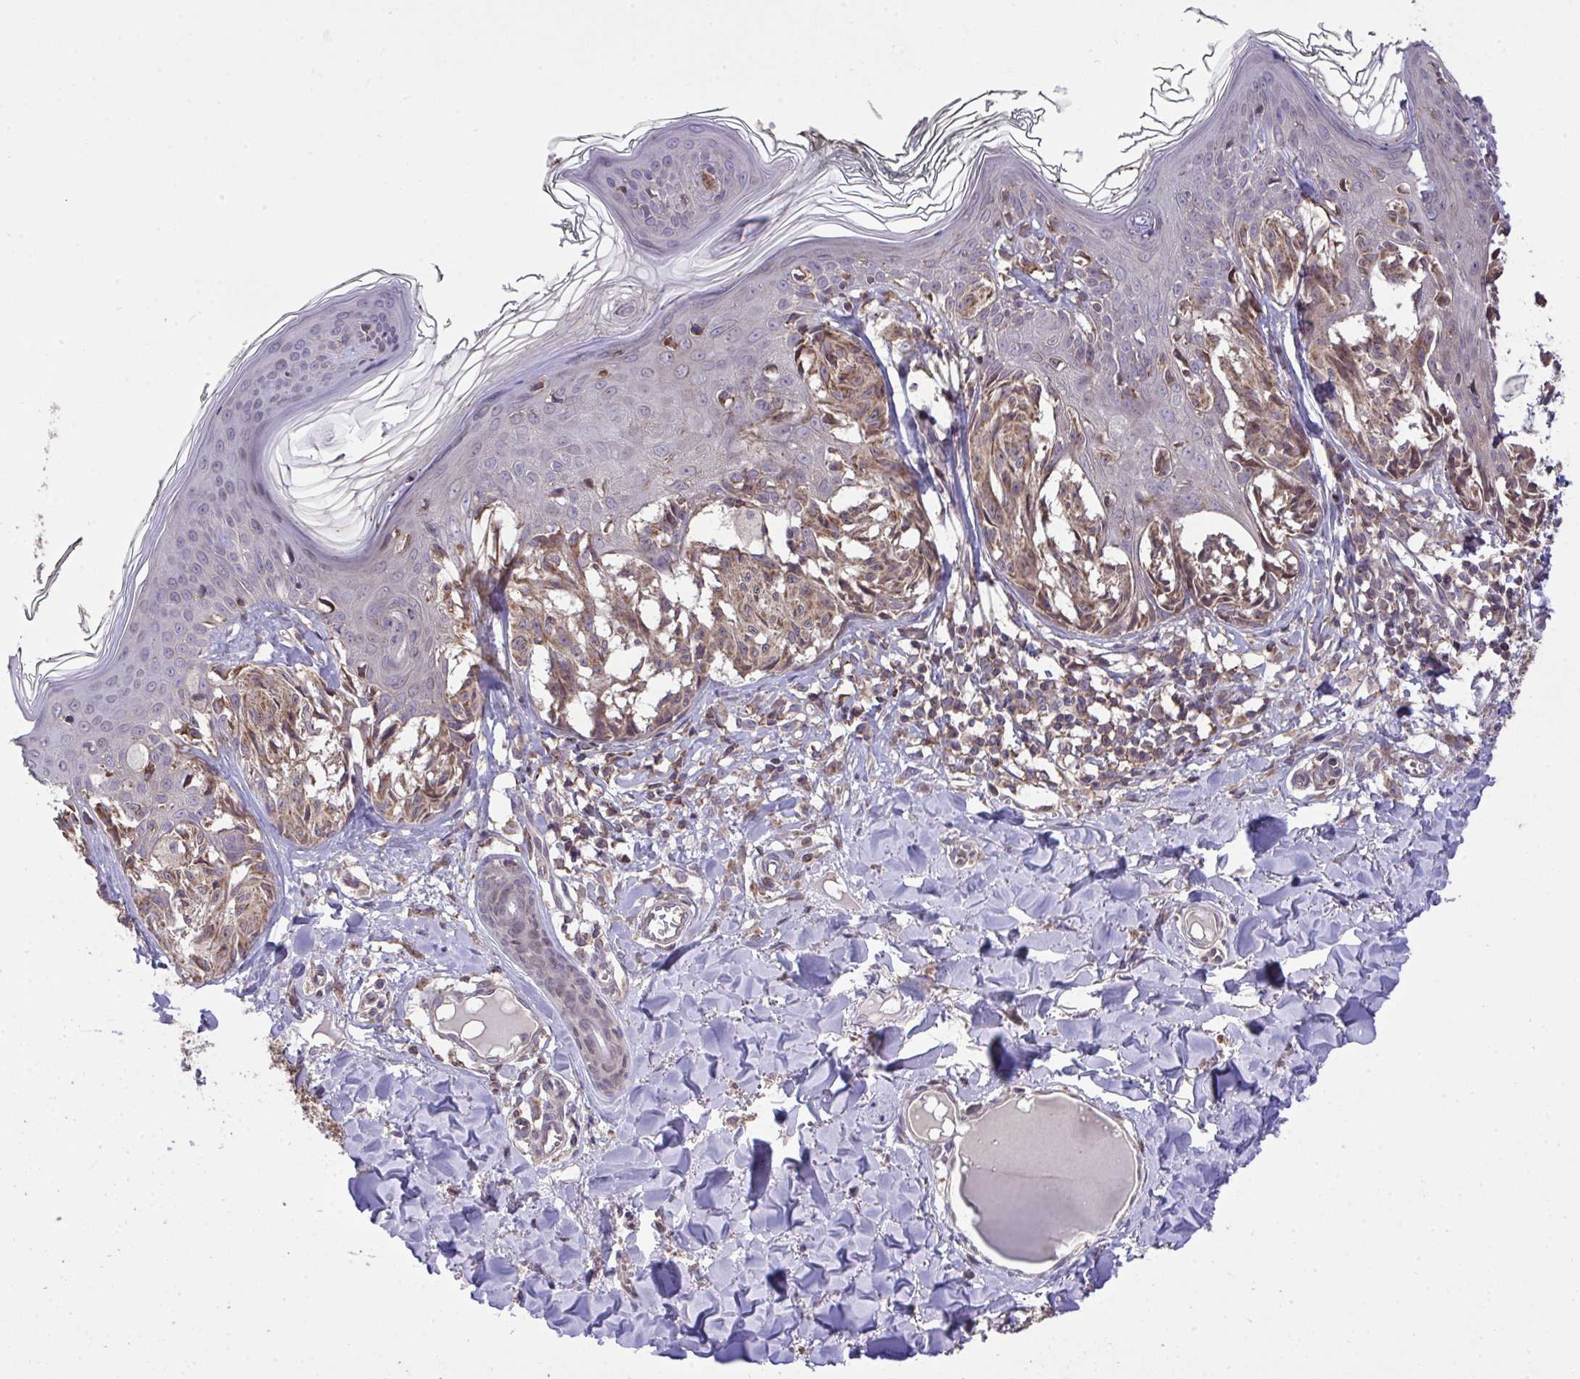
{"staining": {"intensity": "weak", "quantity": "25%-75%", "location": "cytoplasmic/membranous"}, "tissue": "melanoma", "cell_type": "Tumor cells", "image_type": "cancer", "snomed": [{"axis": "morphology", "description": "Malignant melanoma, NOS"}, {"axis": "topography", "description": "Skin"}], "caption": "A low amount of weak cytoplasmic/membranous positivity is present in about 25%-75% of tumor cells in malignant melanoma tissue.", "gene": "PPM1H", "patient": {"sex": "female", "age": 43}}